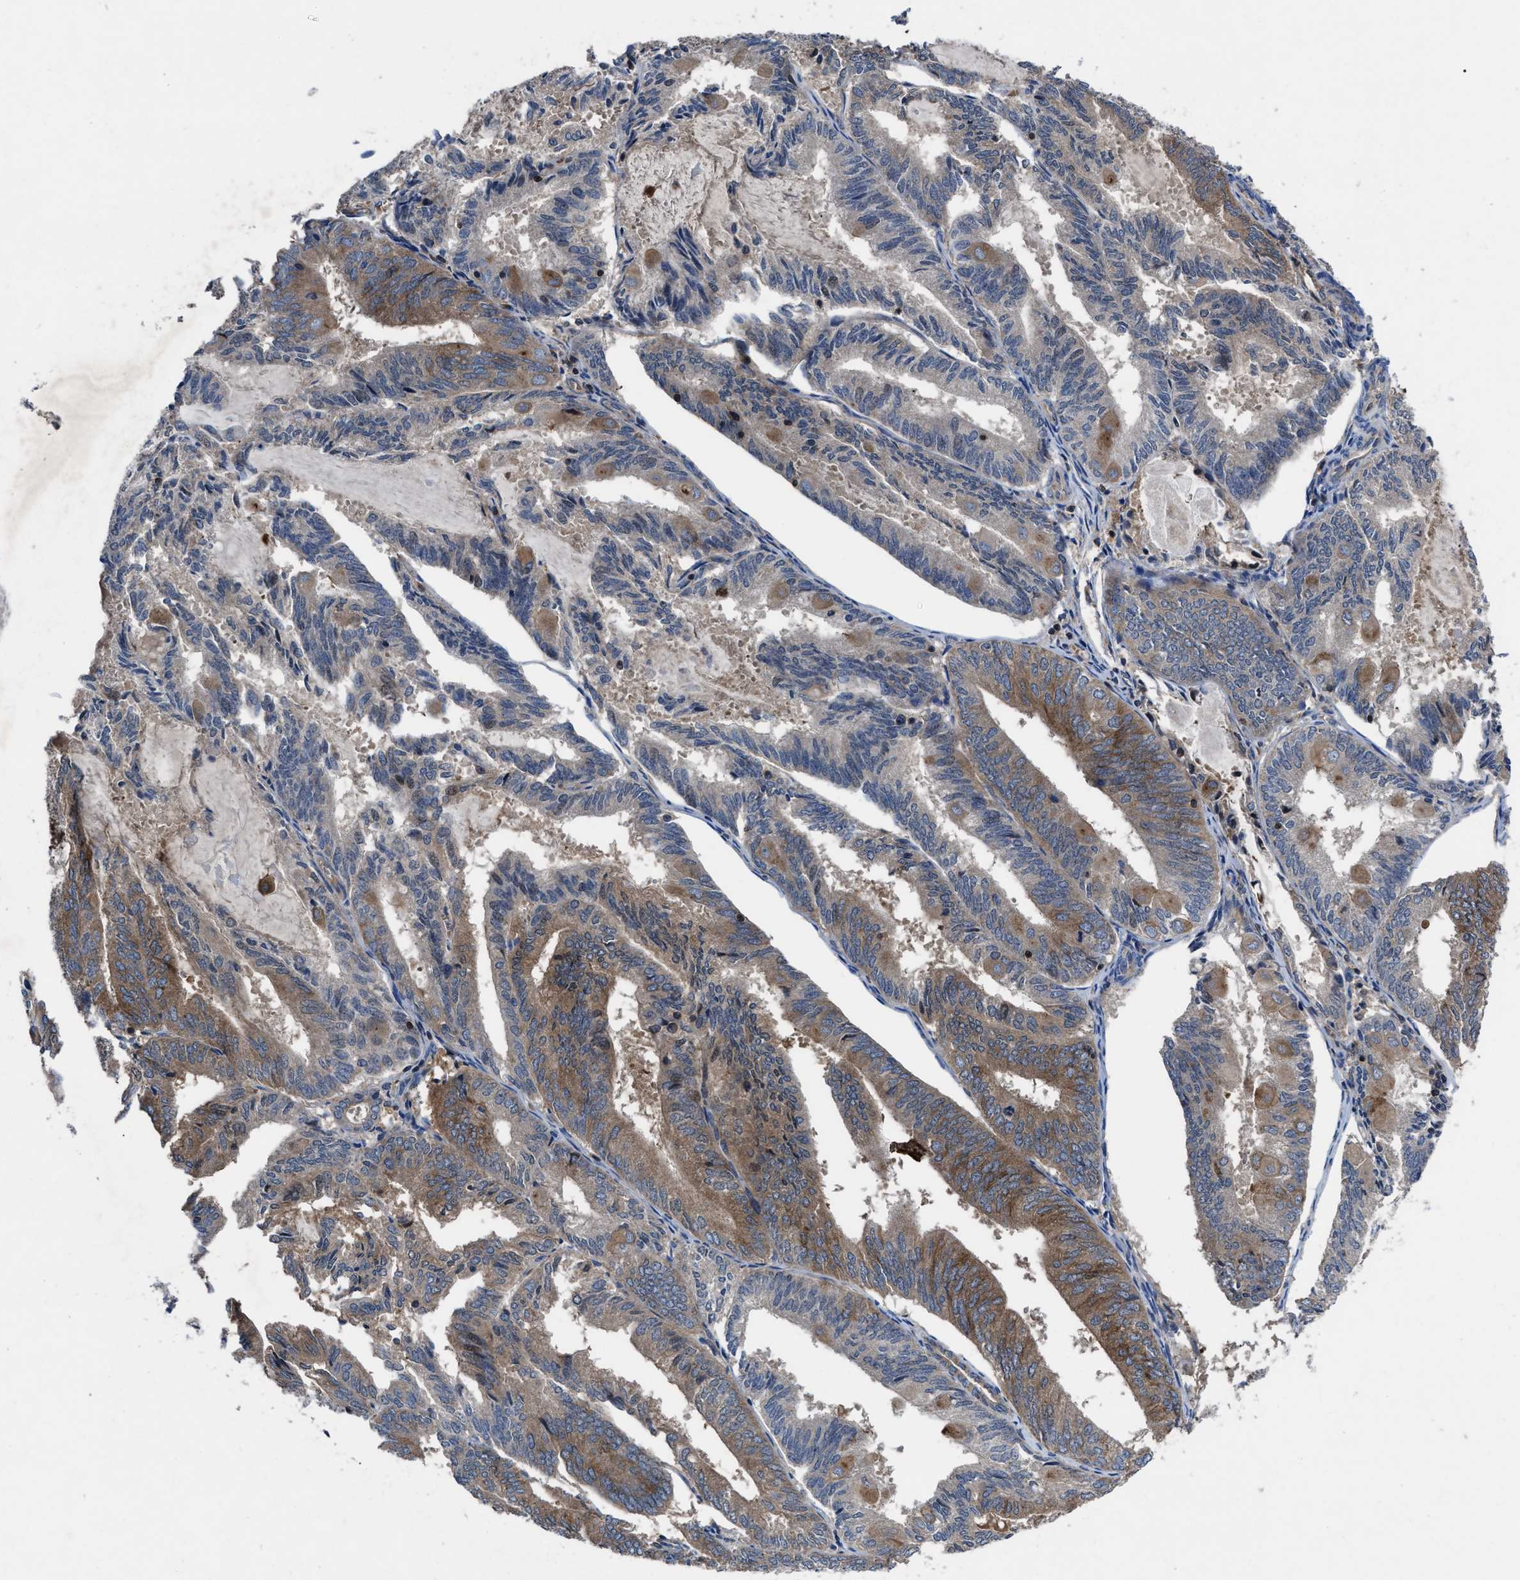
{"staining": {"intensity": "moderate", "quantity": ">75%", "location": "cytoplasmic/membranous"}, "tissue": "endometrial cancer", "cell_type": "Tumor cells", "image_type": "cancer", "snomed": [{"axis": "morphology", "description": "Adenocarcinoma, NOS"}, {"axis": "topography", "description": "Endometrium"}], "caption": "Human endometrial cancer (adenocarcinoma) stained for a protein (brown) exhibits moderate cytoplasmic/membranous positive positivity in about >75% of tumor cells.", "gene": "YBEY", "patient": {"sex": "female", "age": 81}}